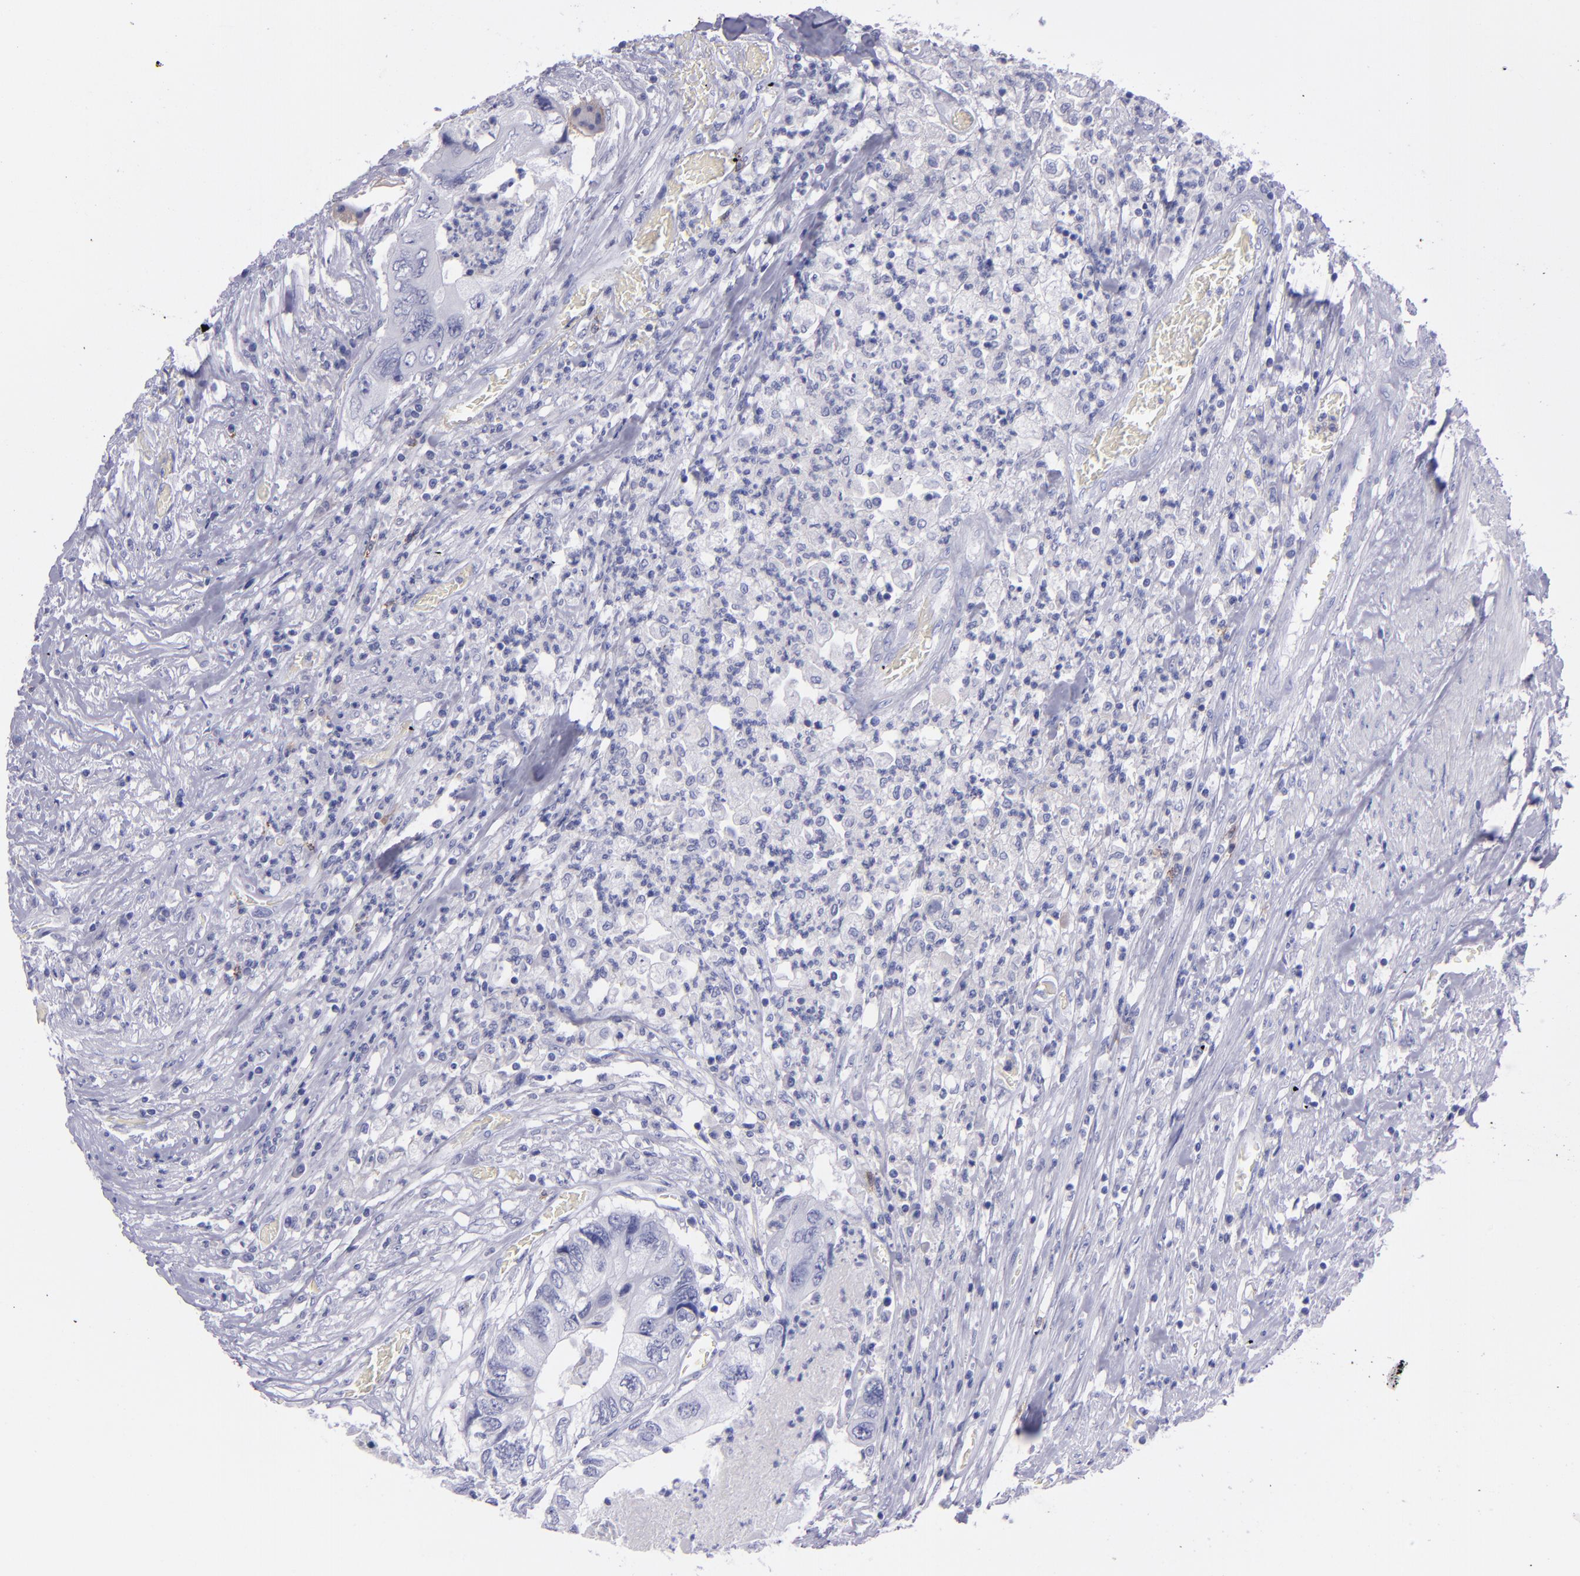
{"staining": {"intensity": "negative", "quantity": "none", "location": "none"}, "tissue": "colorectal cancer", "cell_type": "Tumor cells", "image_type": "cancer", "snomed": [{"axis": "morphology", "description": "Adenocarcinoma, NOS"}, {"axis": "topography", "description": "Rectum"}], "caption": "An immunohistochemistry image of colorectal cancer (adenocarcinoma) is shown. There is no staining in tumor cells of colorectal cancer (adenocarcinoma). (DAB immunohistochemistry (IHC), high magnification).", "gene": "CD37", "patient": {"sex": "female", "age": 82}}